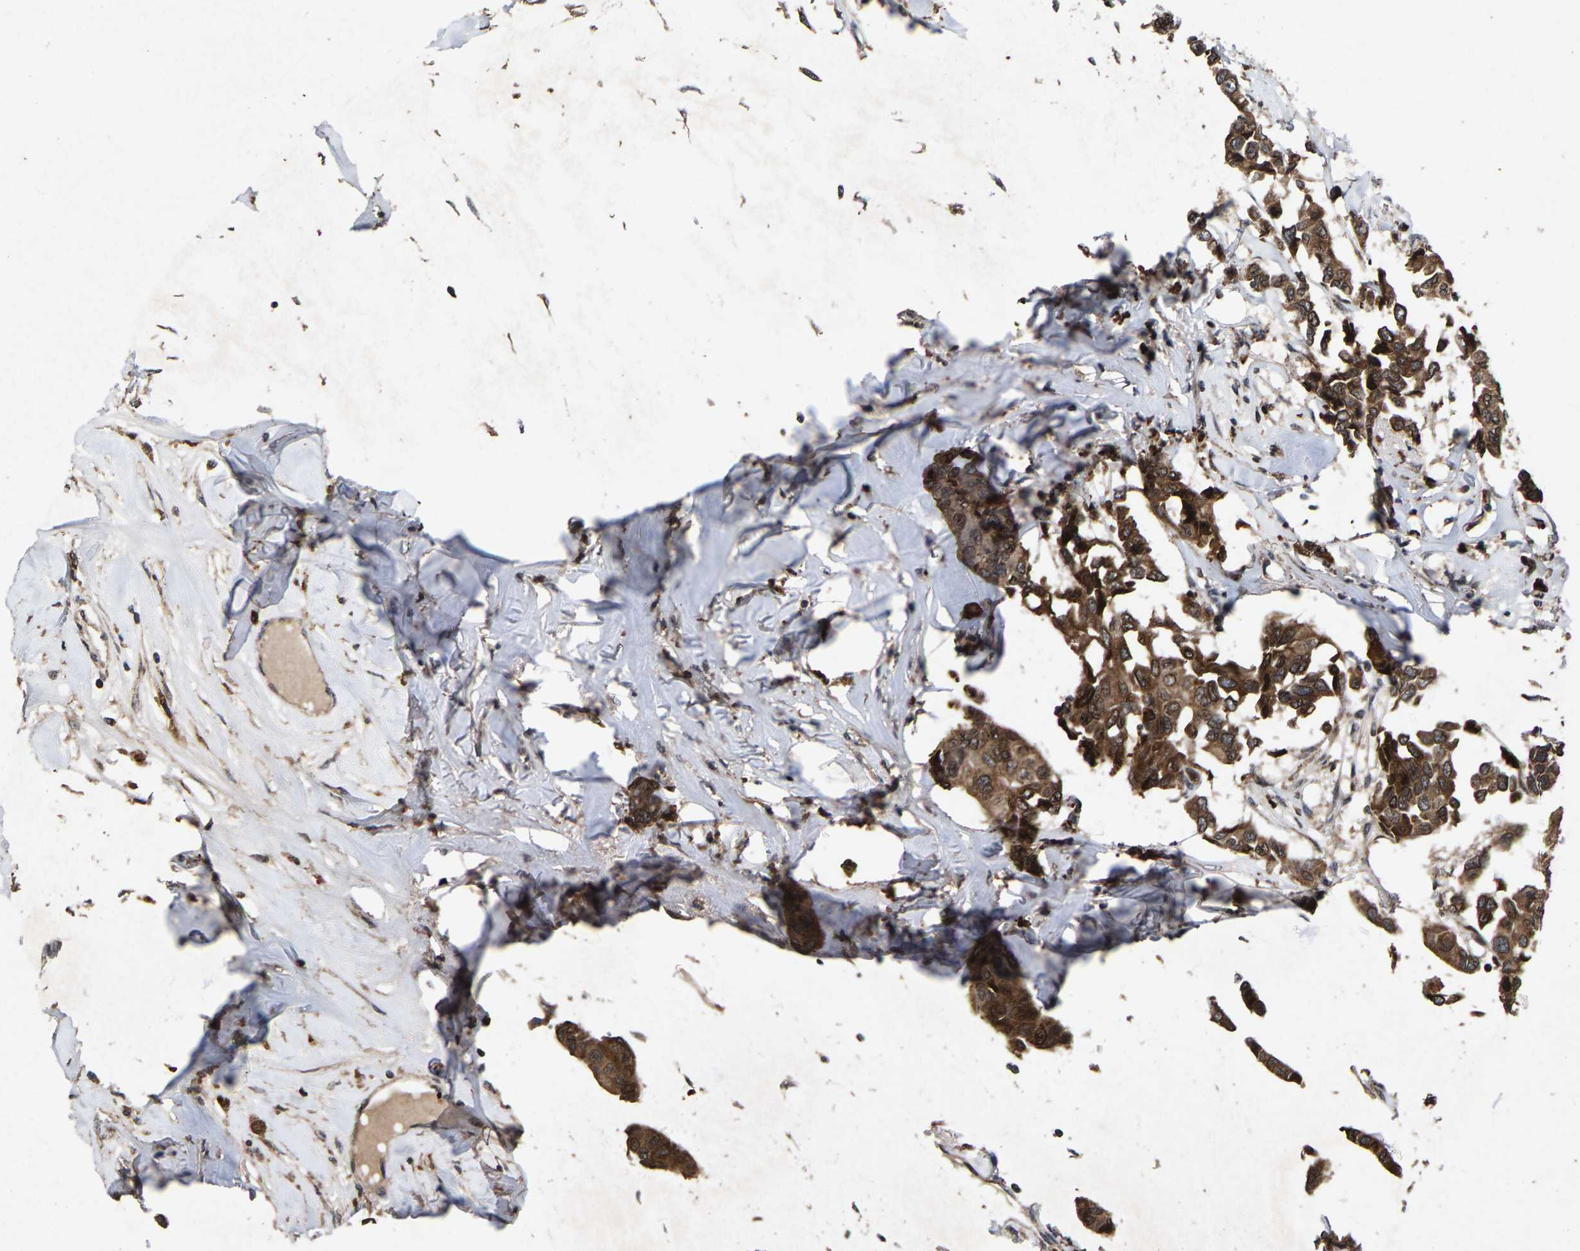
{"staining": {"intensity": "moderate", "quantity": ">75%", "location": "cytoplasmic/membranous,nuclear"}, "tissue": "breast cancer", "cell_type": "Tumor cells", "image_type": "cancer", "snomed": [{"axis": "morphology", "description": "Duct carcinoma"}, {"axis": "topography", "description": "Breast"}], "caption": "Tumor cells demonstrate medium levels of moderate cytoplasmic/membranous and nuclear positivity in about >75% of cells in breast intraductal carcinoma.", "gene": "HAUS6", "patient": {"sex": "female", "age": 80}}